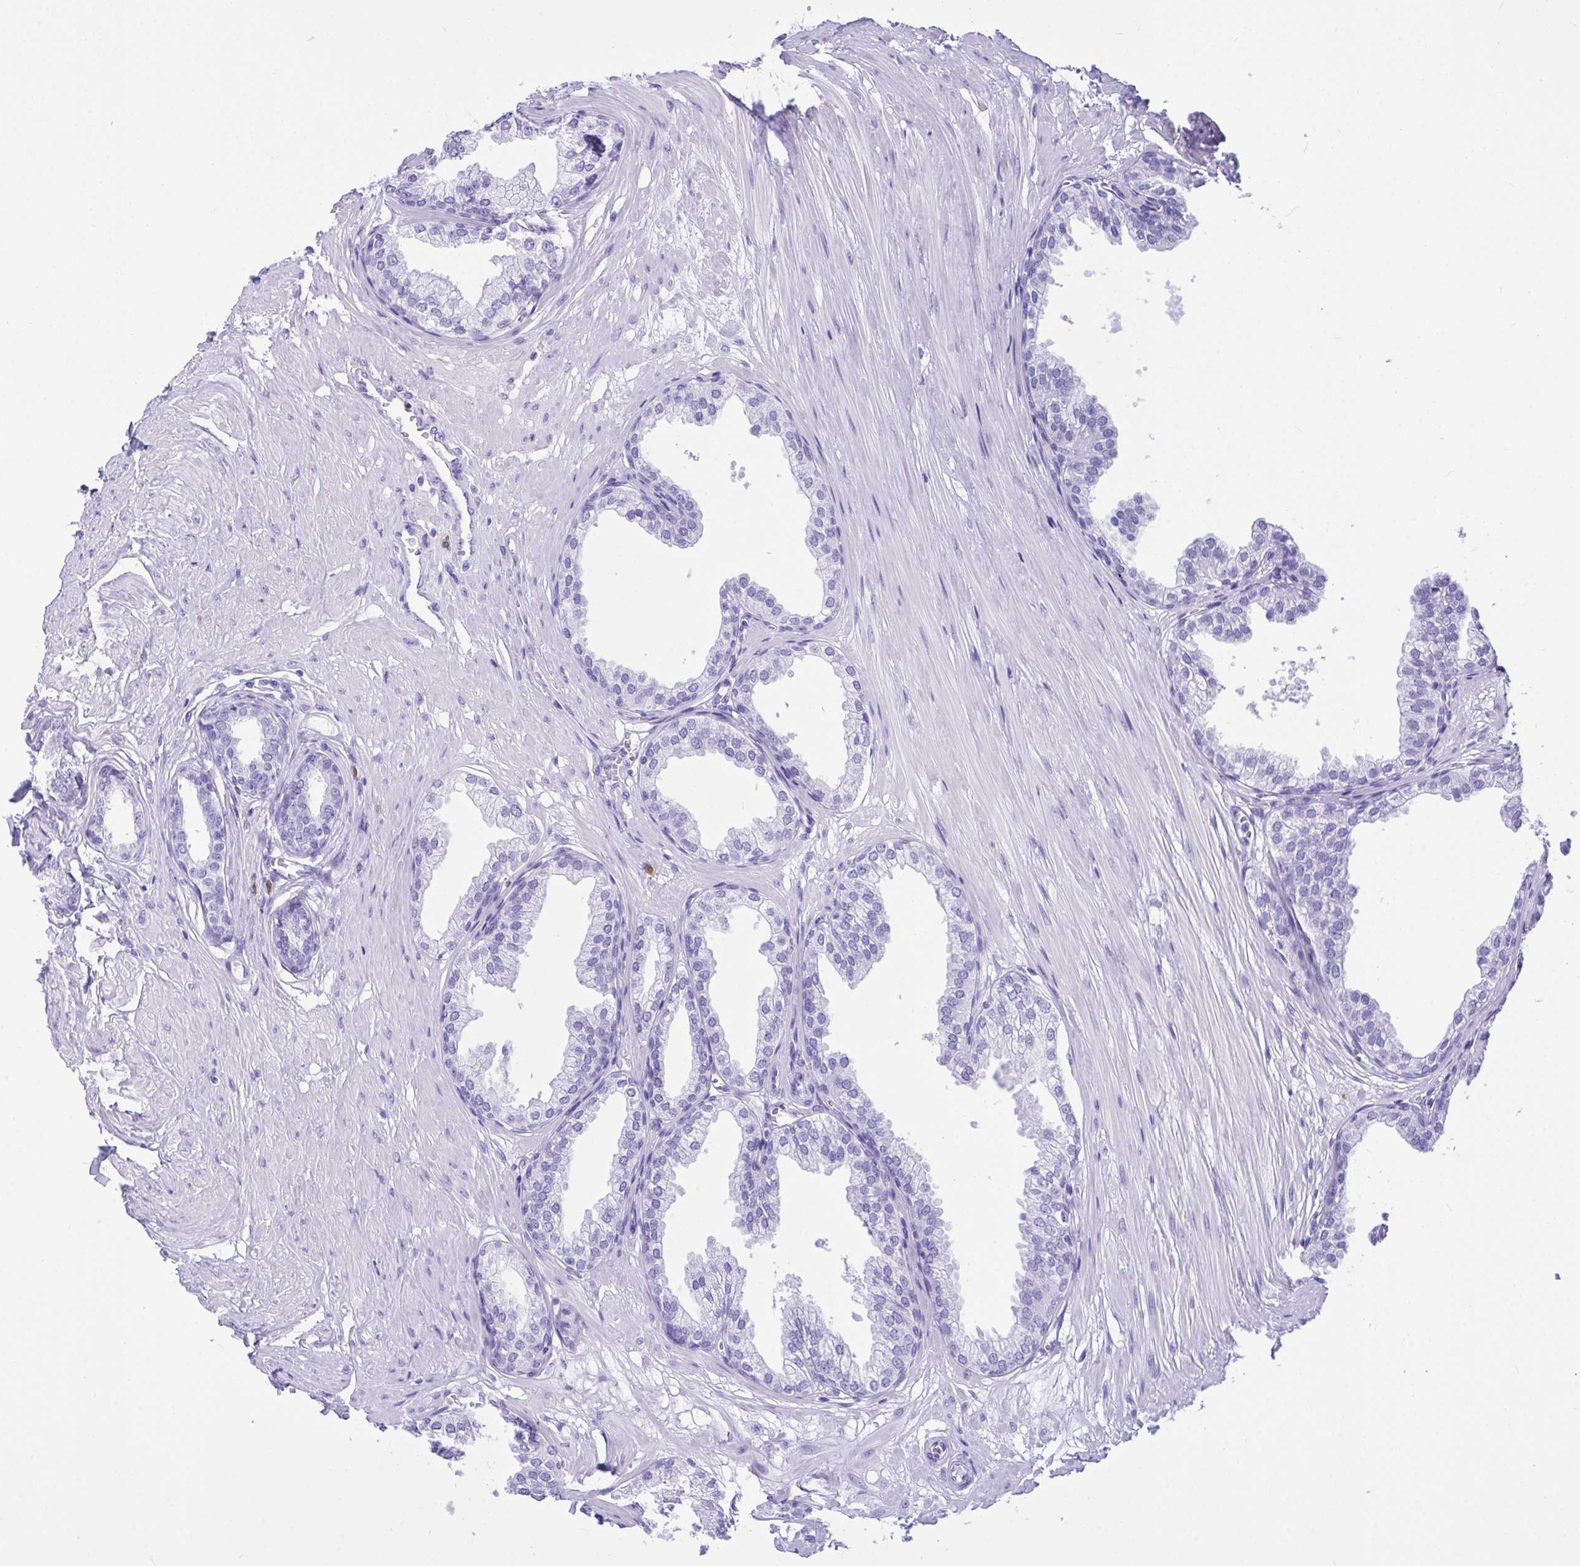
{"staining": {"intensity": "negative", "quantity": "none", "location": "none"}, "tissue": "prostate", "cell_type": "Glandular cells", "image_type": "normal", "snomed": [{"axis": "morphology", "description": "Normal tissue, NOS"}, {"axis": "topography", "description": "Prostate"}, {"axis": "topography", "description": "Peripheral nerve tissue"}], "caption": "The immunohistochemistry (IHC) histopathology image has no significant positivity in glandular cells of prostate. (IHC, brightfield microscopy, high magnification).", "gene": "BEST4", "patient": {"sex": "male", "age": 55}}